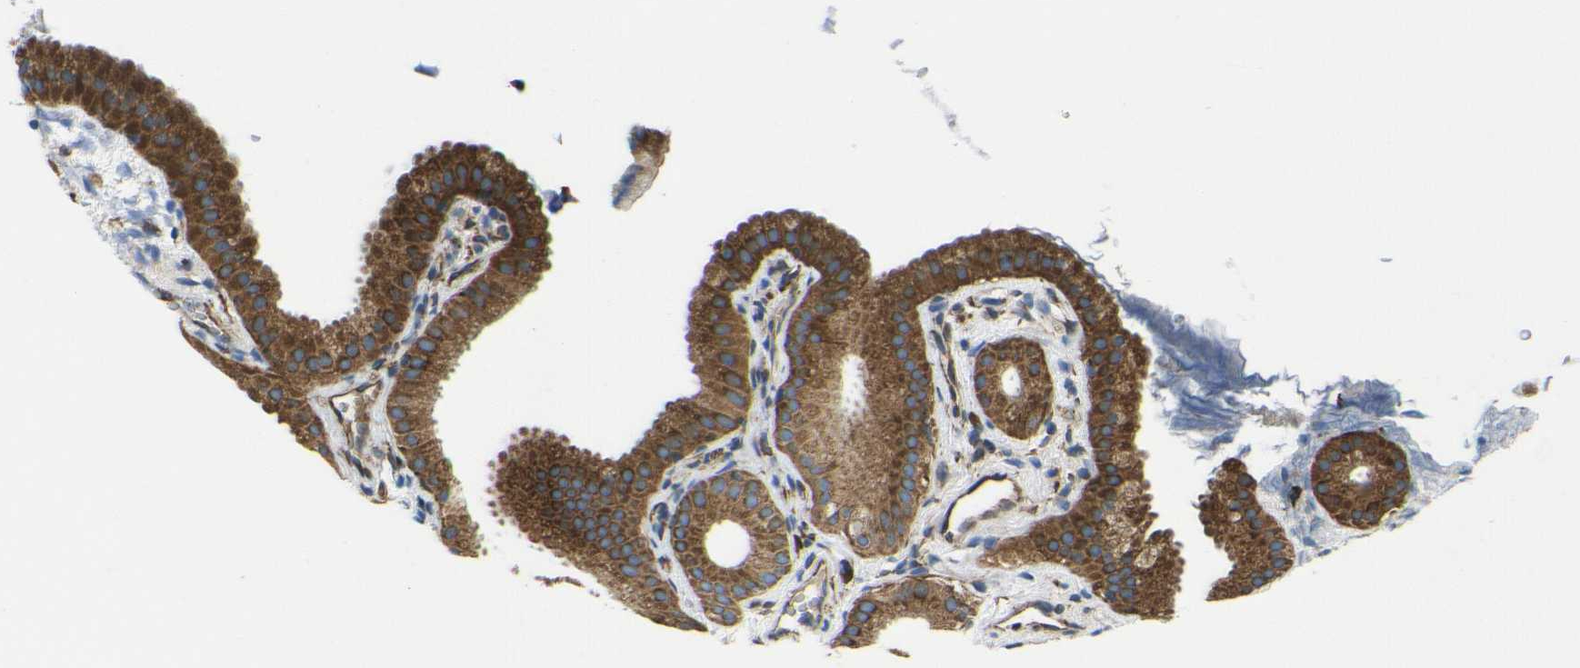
{"staining": {"intensity": "strong", "quantity": ">75%", "location": "cytoplasmic/membranous"}, "tissue": "gallbladder", "cell_type": "Glandular cells", "image_type": "normal", "snomed": [{"axis": "morphology", "description": "Normal tissue, NOS"}, {"axis": "topography", "description": "Gallbladder"}], "caption": "The image exhibits staining of benign gallbladder, revealing strong cytoplasmic/membranous protein expression (brown color) within glandular cells. (DAB (3,3'-diaminobenzidine) IHC, brown staining for protein, blue staining for nuclei).", "gene": "RPSA", "patient": {"sex": "female", "age": 64}}